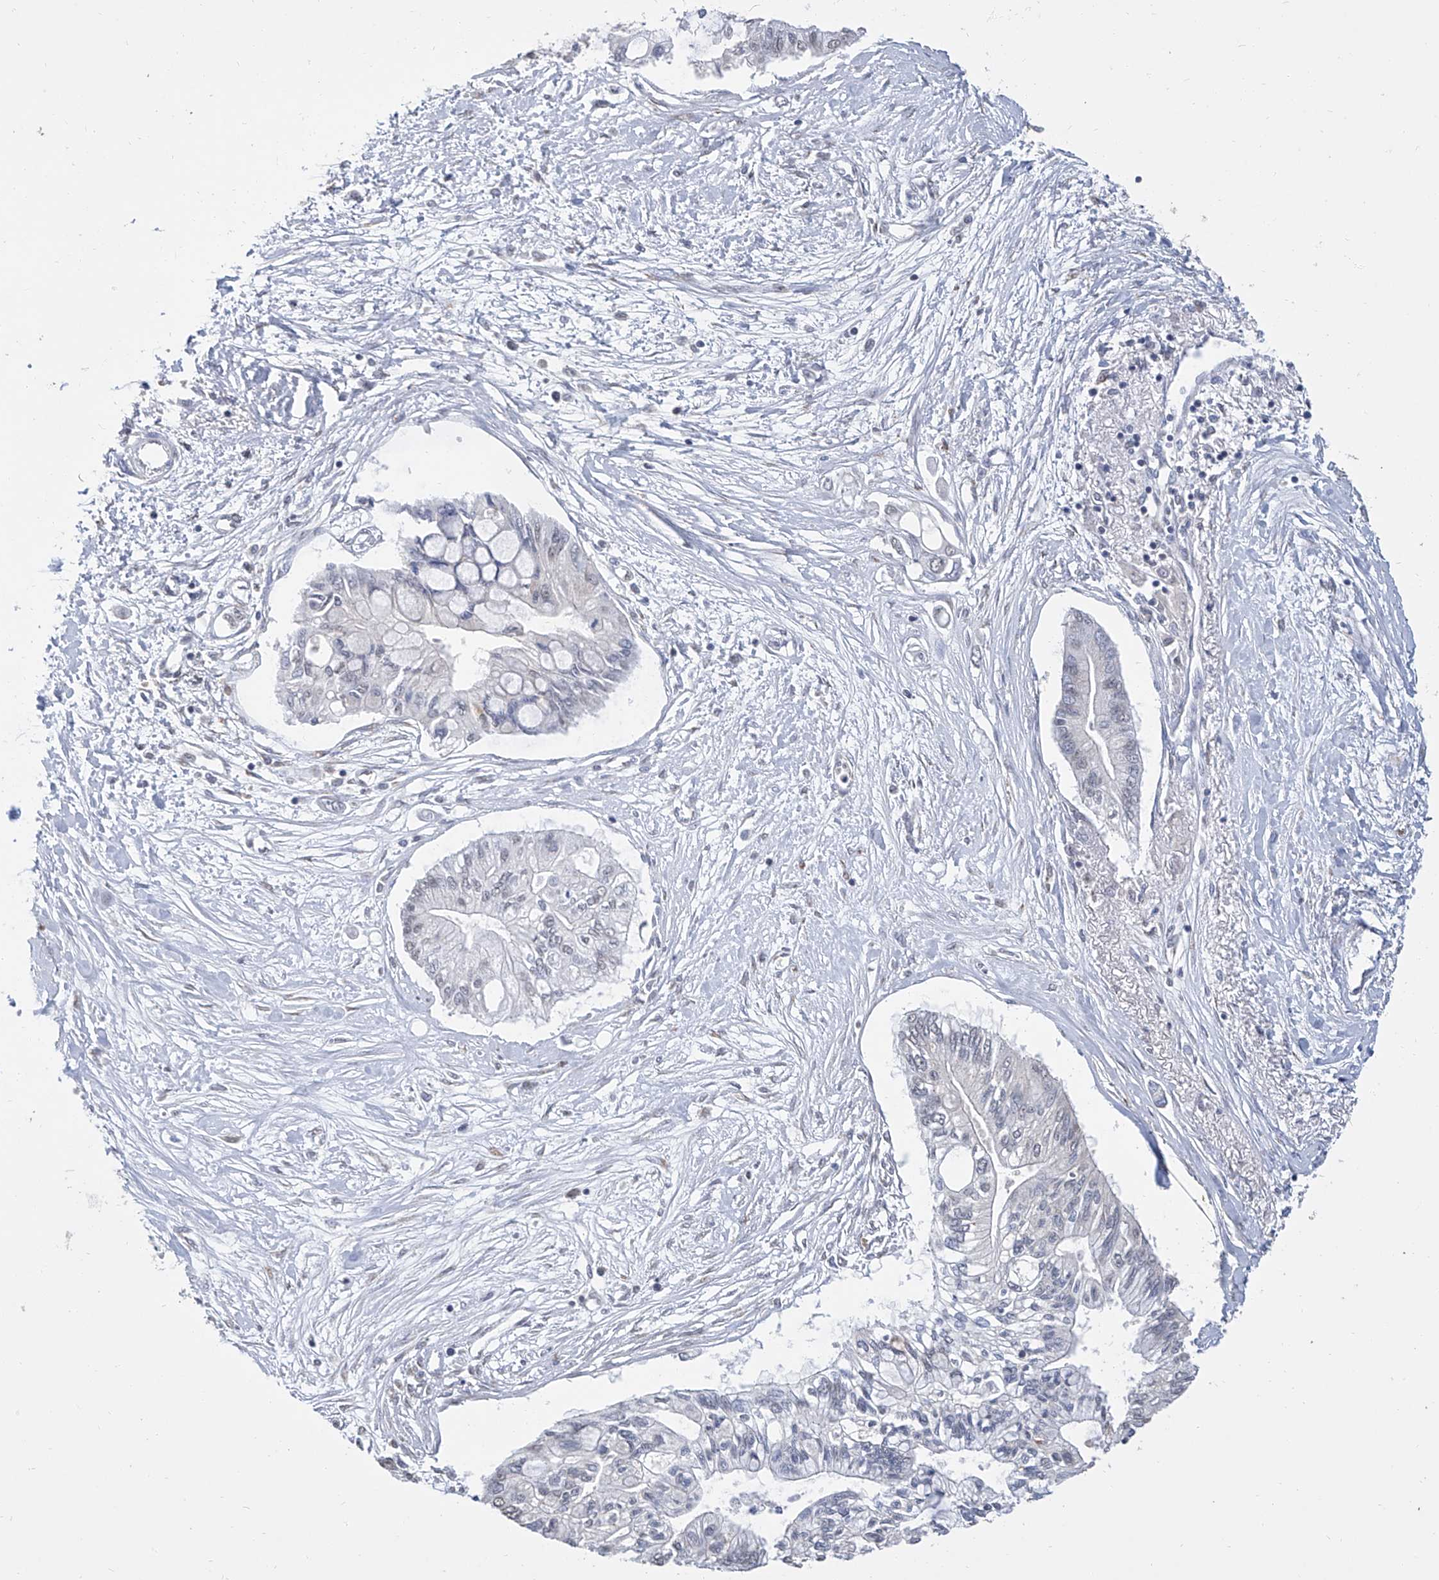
{"staining": {"intensity": "negative", "quantity": "none", "location": "none"}, "tissue": "pancreatic cancer", "cell_type": "Tumor cells", "image_type": "cancer", "snomed": [{"axis": "morphology", "description": "Adenocarcinoma, NOS"}, {"axis": "topography", "description": "Pancreas"}], "caption": "Micrograph shows no significant protein staining in tumor cells of adenocarcinoma (pancreatic).", "gene": "GPT", "patient": {"sex": "female", "age": 77}}